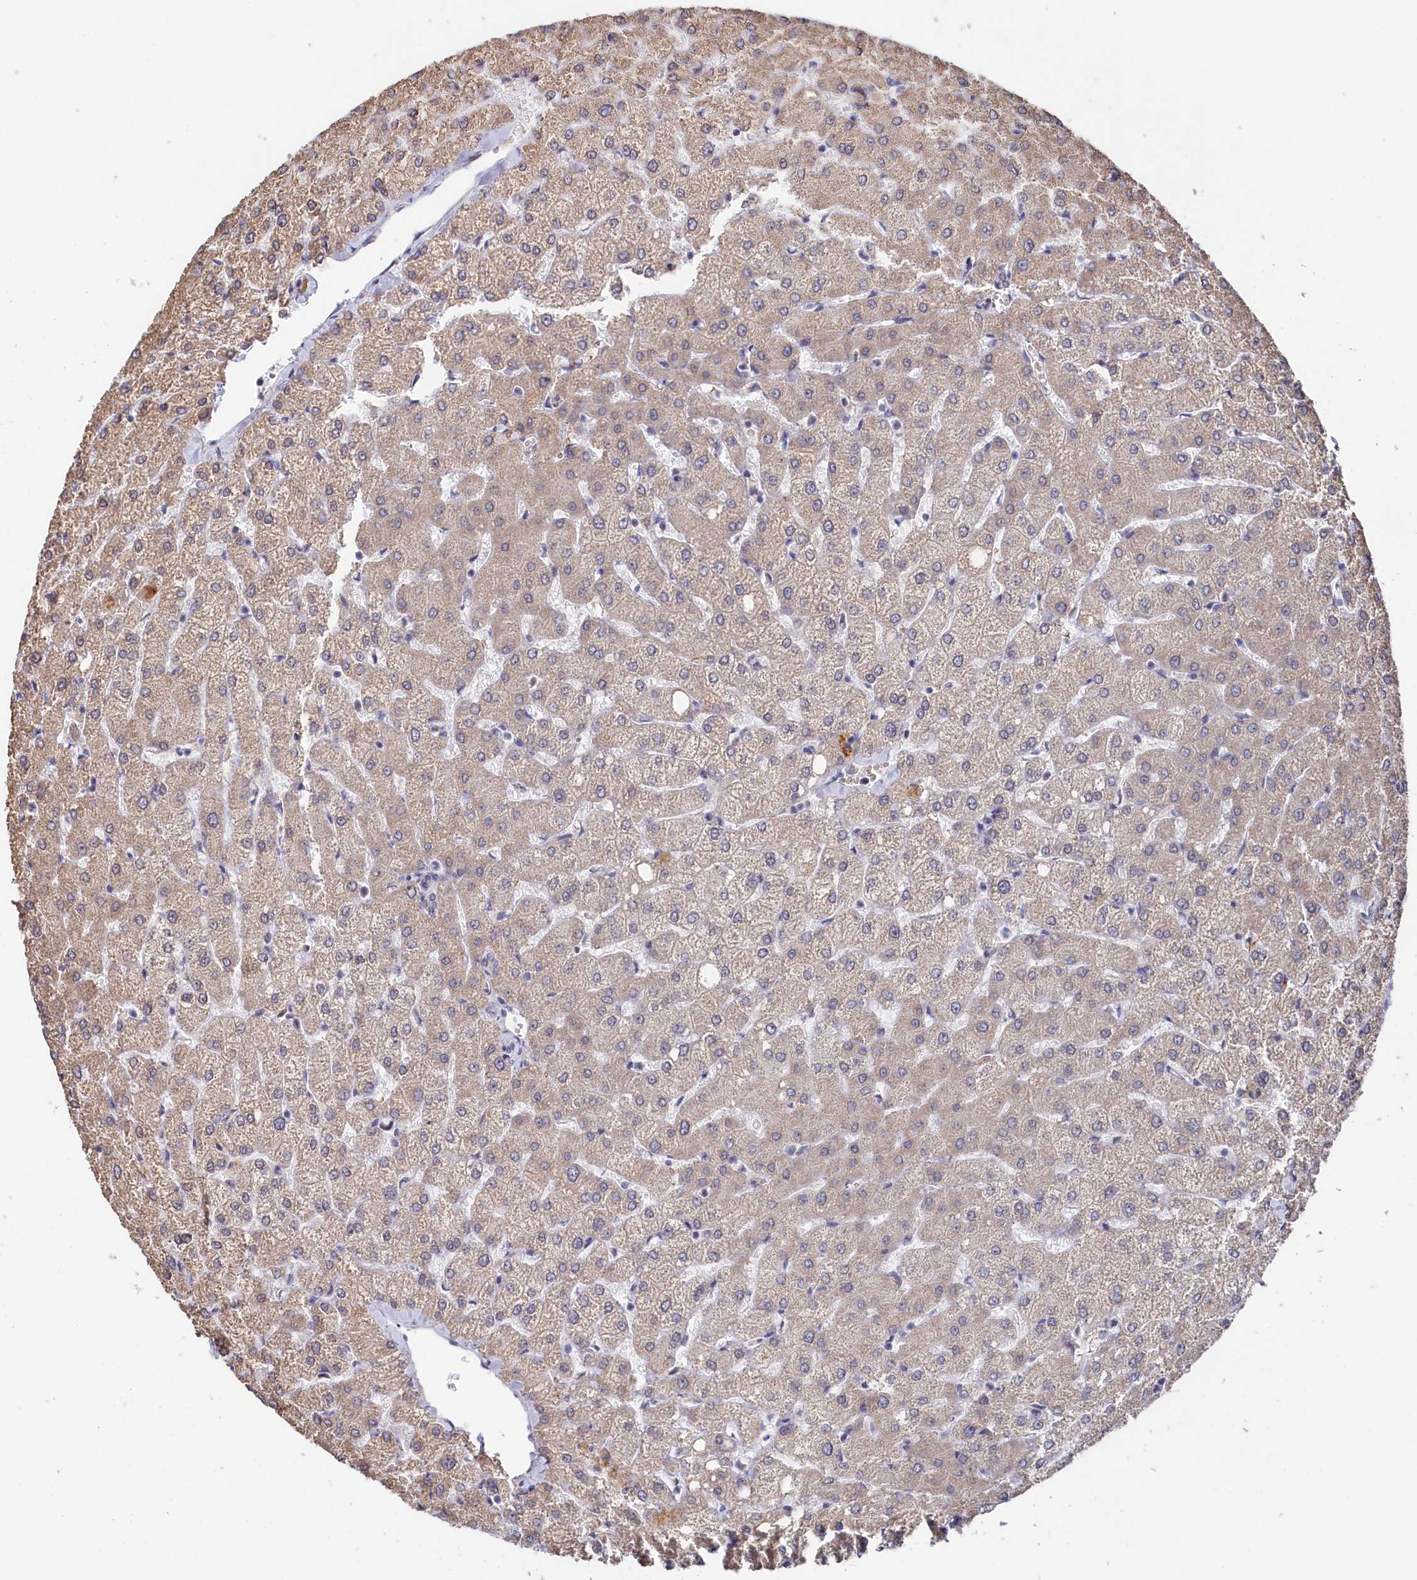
{"staining": {"intensity": "negative", "quantity": "none", "location": "none"}, "tissue": "liver", "cell_type": "Cholangiocytes", "image_type": "normal", "snomed": [{"axis": "morphology", "description": "Normal tissue, NOS"}, {"axis": "topography", "description": "Liver"}], "caption": "DAB (3,3'-diaminobenzidine) immunohistochemical staining of benign human liver displays no significant positivity in cholangiocytes.", "gene": "TIGD4", "patient": {"sex": "female", "age": 54}}